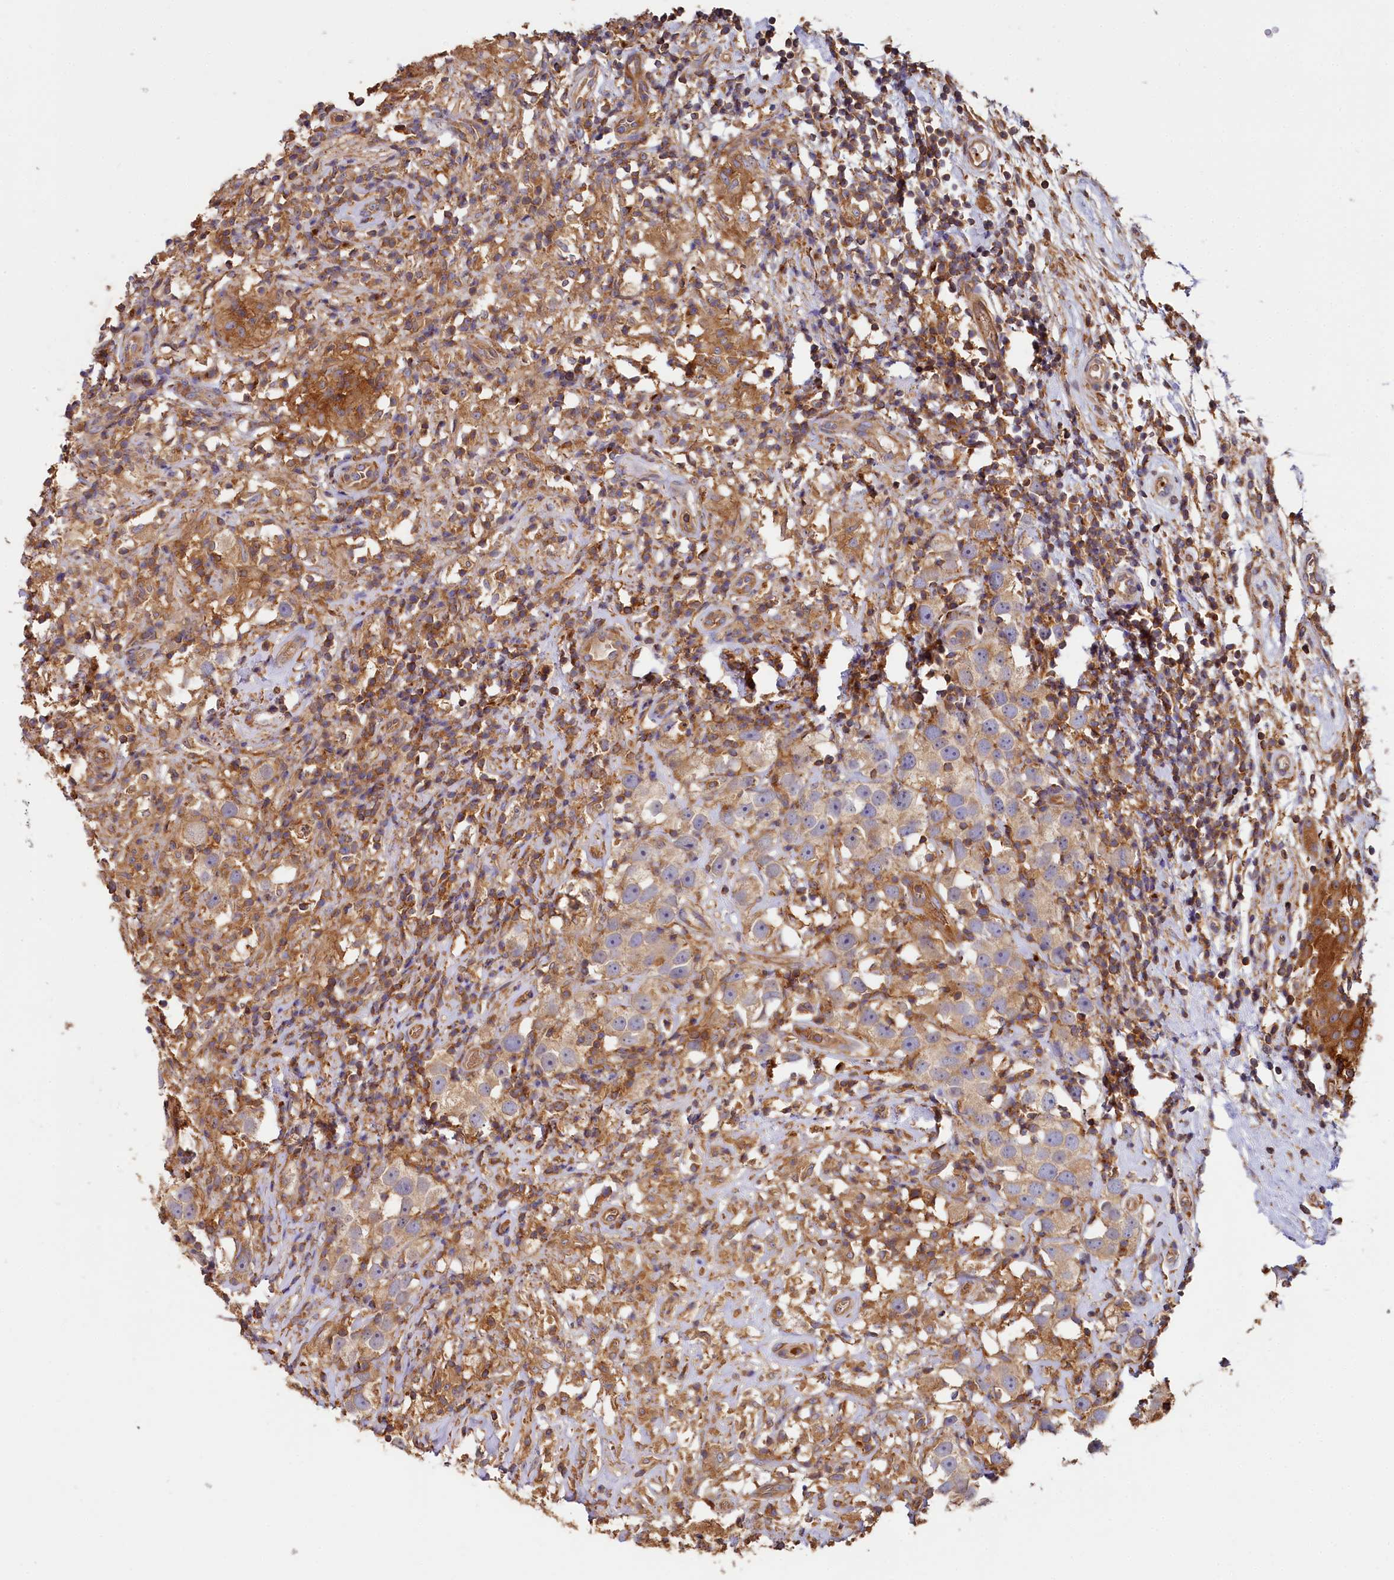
{"staining": {"intensity": "weak", "quantity": "25%-75%", "location": "cytoplasmic/membranous"}, "tissue": "testis cancer", "cell_type": "Tumor cells", "image_type": "cancer", "snomed": [{"axis": "morphology", "description": "Seminoma, NOS"}, {"axis": "topography", "description": "Testis"}], "caption": "Immunohistochemical staining of testis cancer (seminoma) reveals weak cytoplasmic/membranous protein positivity in approximately 25%-75% of tumor cells. (DAB (3,3'-diaminobenzidine) = brown stain, brightfield microscopy at high magnification).", "gene": "PPIP5K1", "patient": {"sex": "male", "age": 49}}